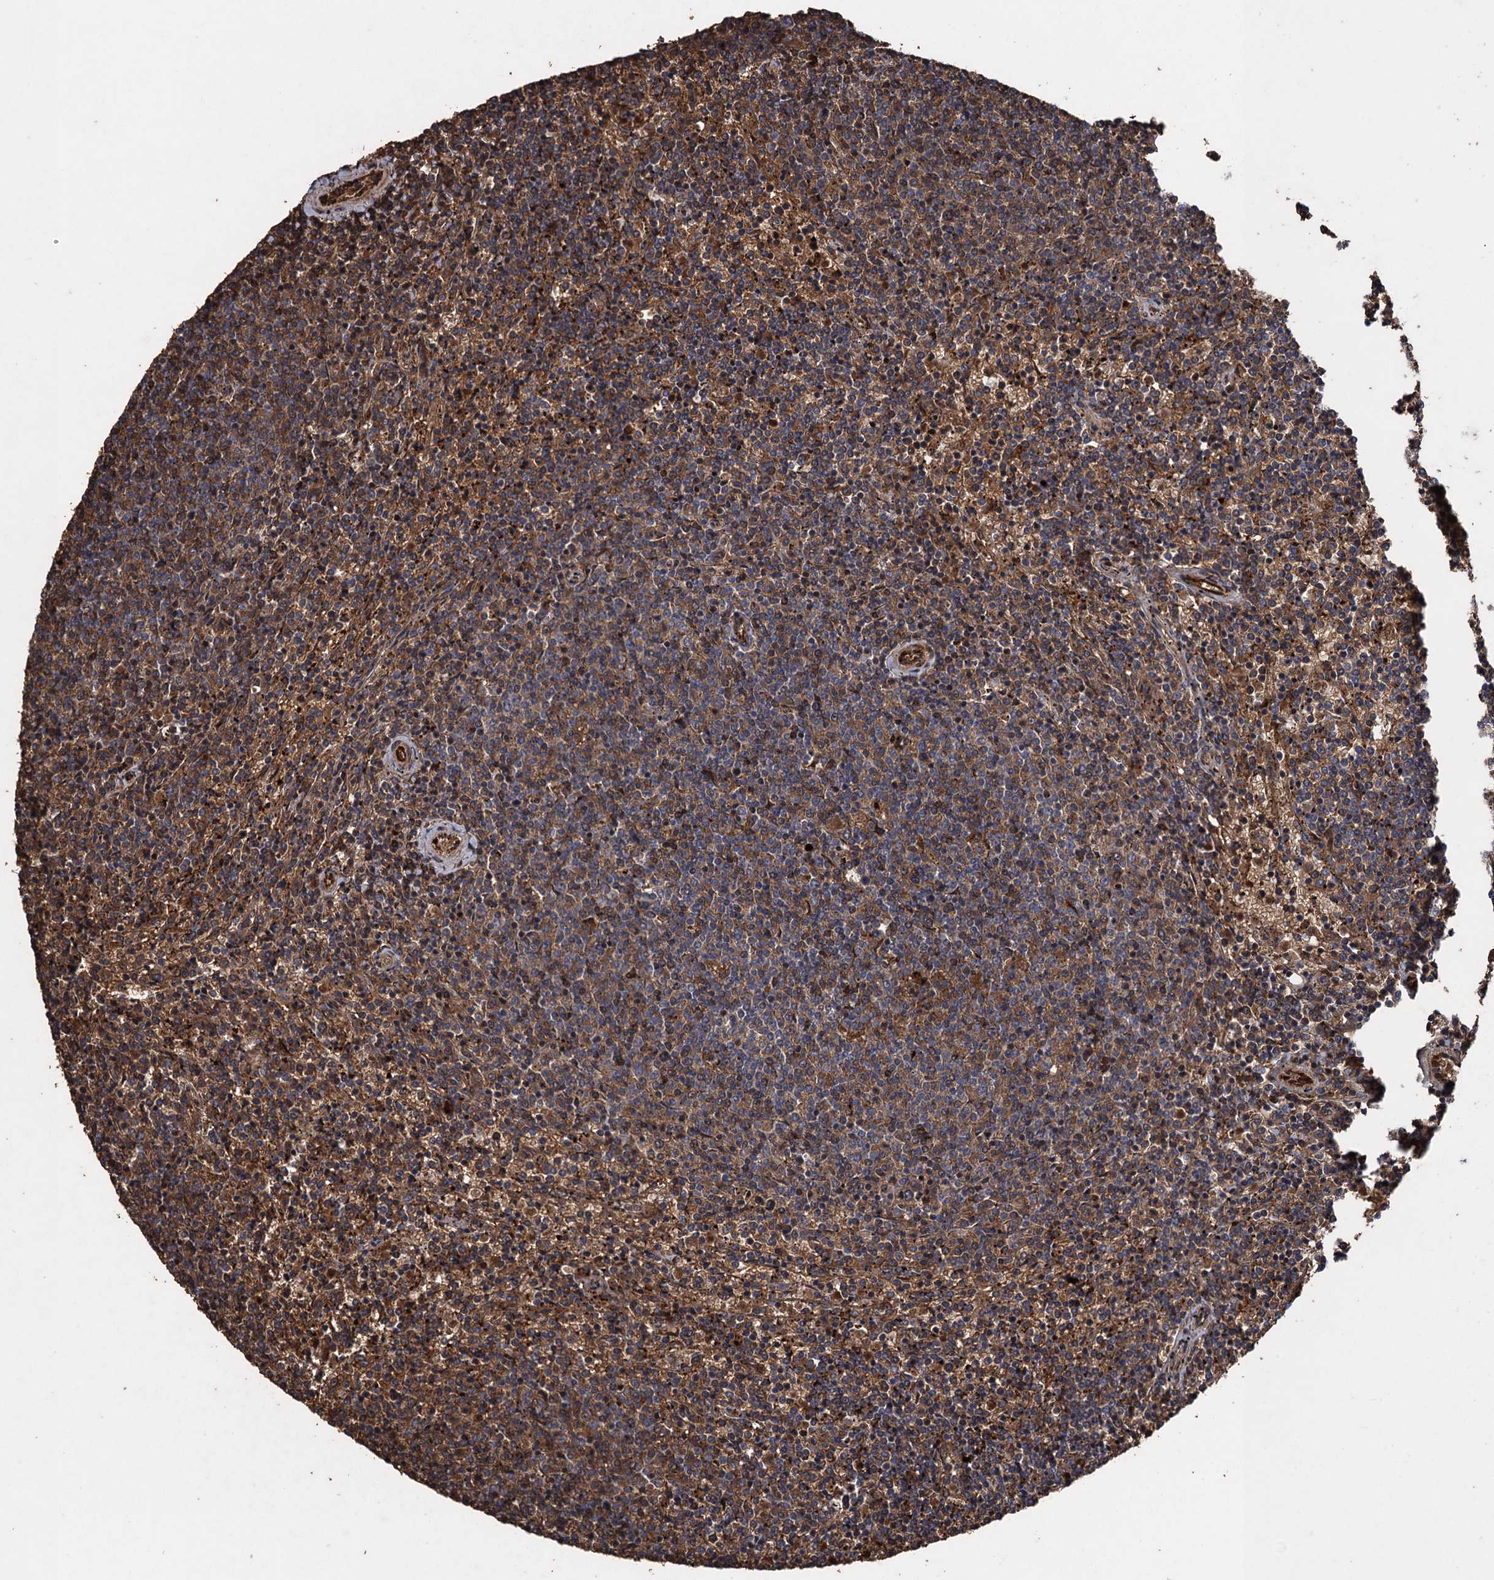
{"staining": {"intensity": "moderate", "quantity": "25%-75%", "location": "cytoplasmic/membranous"}, "tissue": "lymphoma", "cell_type": "Tumor cells", "image_type": "cancer", "snomed": [{"axis": "morphology", "description": "Malignant lymphoma, non-Hodgkin's type, Low grade"}, {"axis": "topography", "description": "Spleen"}], "caption": "Low-grade malignant lymphoma, non-Hodgkin's type tissue displays moderate cytoplasmic/membranous positivity in about 25%-75% of tumor cells, visualized by immunohistochemistry.", "gene": "TXNDC11", "patient": {"sex": "female", "age": 50}}